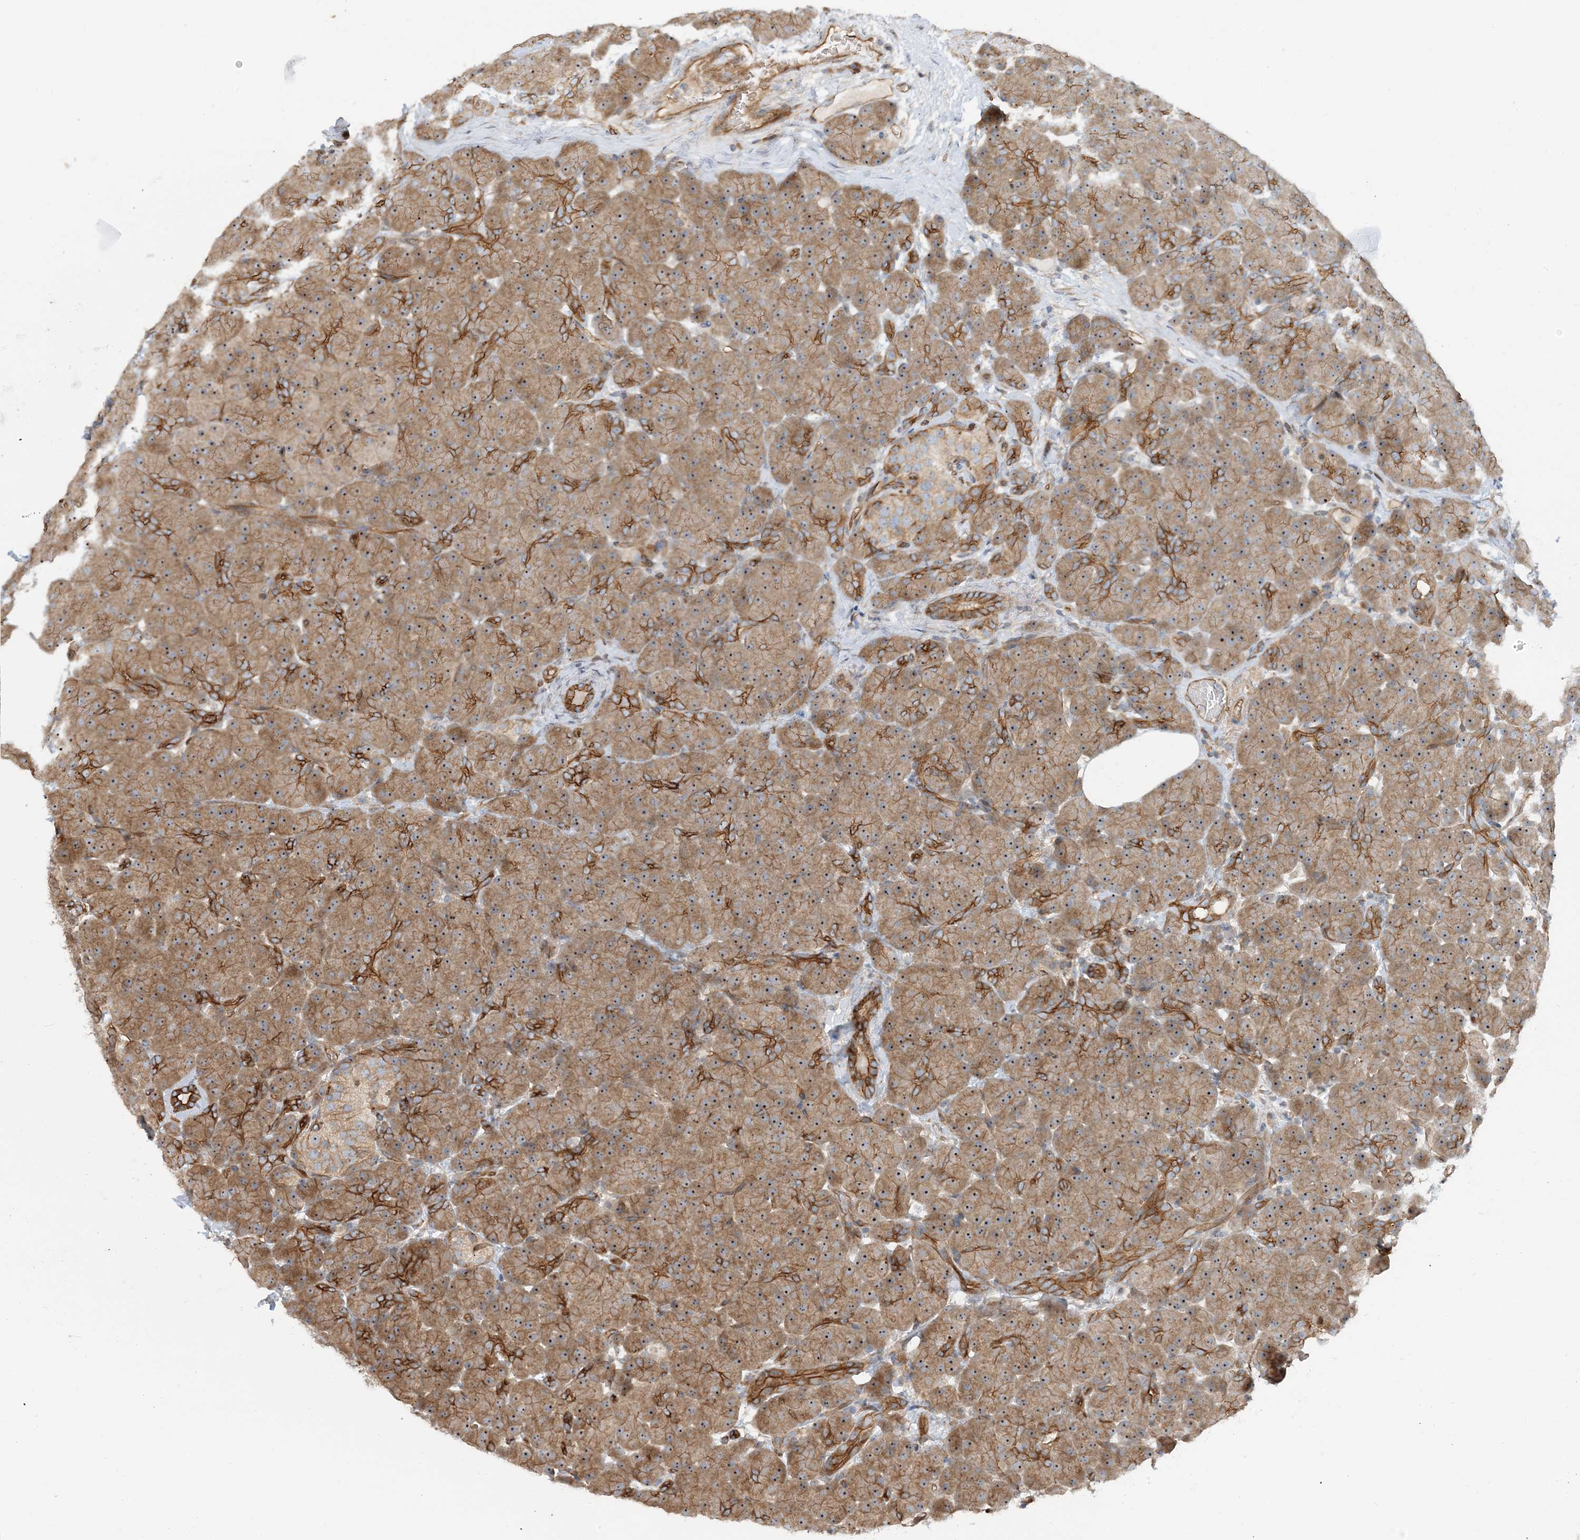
{"staining": {"intensity": "moderate", "quantity": ">75%", "location": "cytoplasmic/membranous,nuclear"}, "tissue": "pancreas", "cell_type": "Exocrine glandular cells", "image_type": "normal", "snomed": [{"axis": "morphology", "description": "Normal tissue, NOS"}, {"axis": "topography", "description": "Pancreas"}], "caption": "Protein expression analysis of benign pancreas demonstrates moderate cytoplasmic/membranous,nuclear expression in about >75% of exocrine glandular cells.", "gene": "MYL5", "patient": {"sex": "male", "age": 66}}